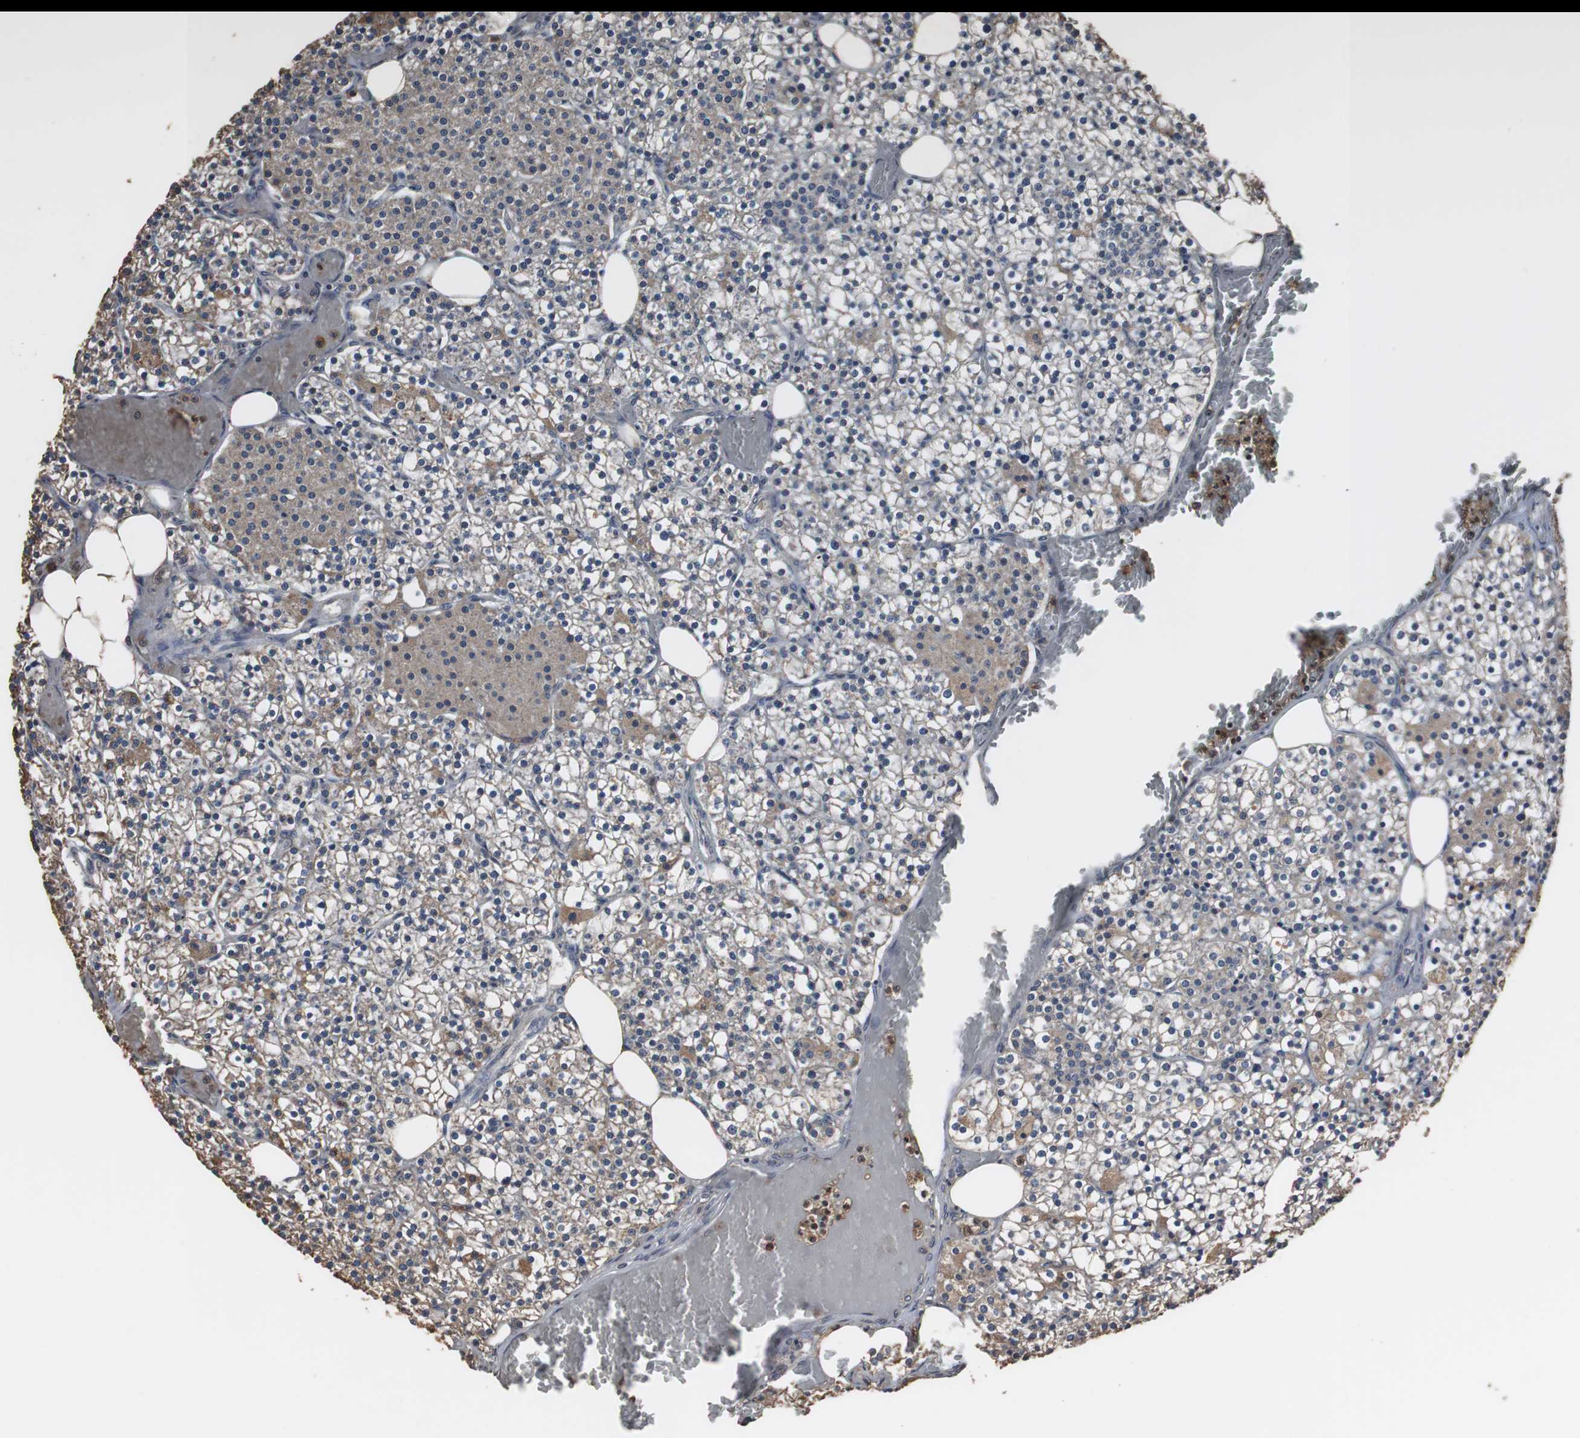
{"staining": {"intensity": "weak", "quantity": "25%-75%", "location": "cytoplasmic/membranous"}, "tissue": "parathyroid gland", "cell_type": "Glandular cells", "image_type": "normal", "snomed": [{"axis": "morphology", "description": "Normal tissue, NOS"}, {"axis": "topography", "description": "Parathyroid gland"}], "caption": "Parathyroid gland stained for a protein (brown) exhibits weak cytoplasmic/membranous positive expression in about 25%-75% of glandular cells.", "gene": "SCIMP", "patient": {"sex": "female", "age": 63}}